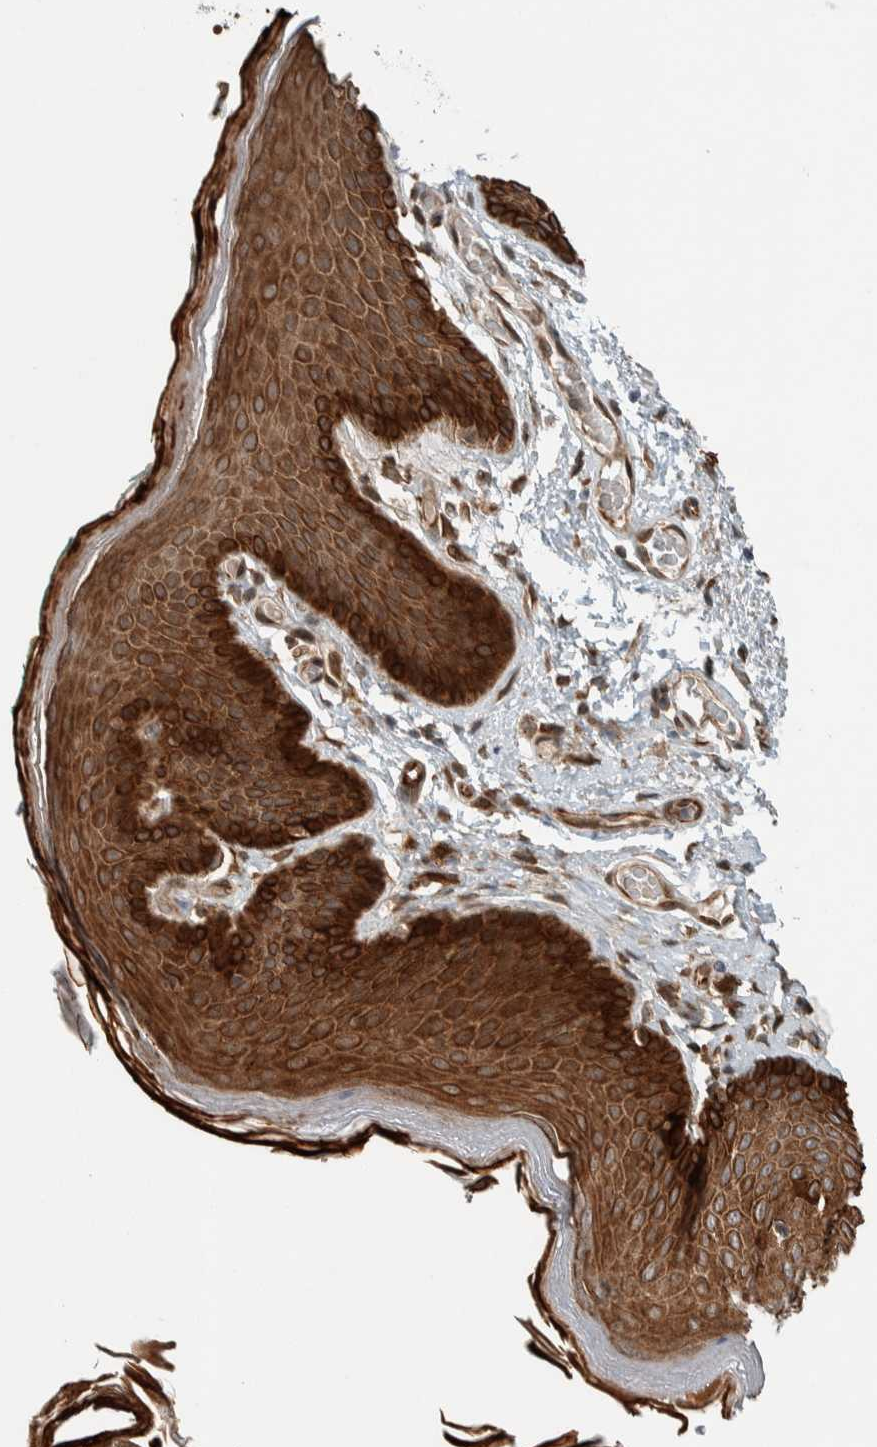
{"staining": {"intensity": "strong", "quantity": ">75%", "location": "cytoplasmic/membranous"}, "tissue": "skin", "cell_type": "Epidermal cells", "image_type": "normal", "snomed": [{"axis": "morphology", "description": "Normal tissue, NOS"}, {"axis": "topography", "description": "Anal"}], "caption": "High-magnification brightfield microscopy of normal skin stained with DAB (brown) and counterstained with hematoxylin (blue). epidermal cells exhibit strong cytoplasmic/membranous staining is seen in about>75% of cells.", "gene": "STXBP4", "patient": {"sex": "male", "age": 74}}